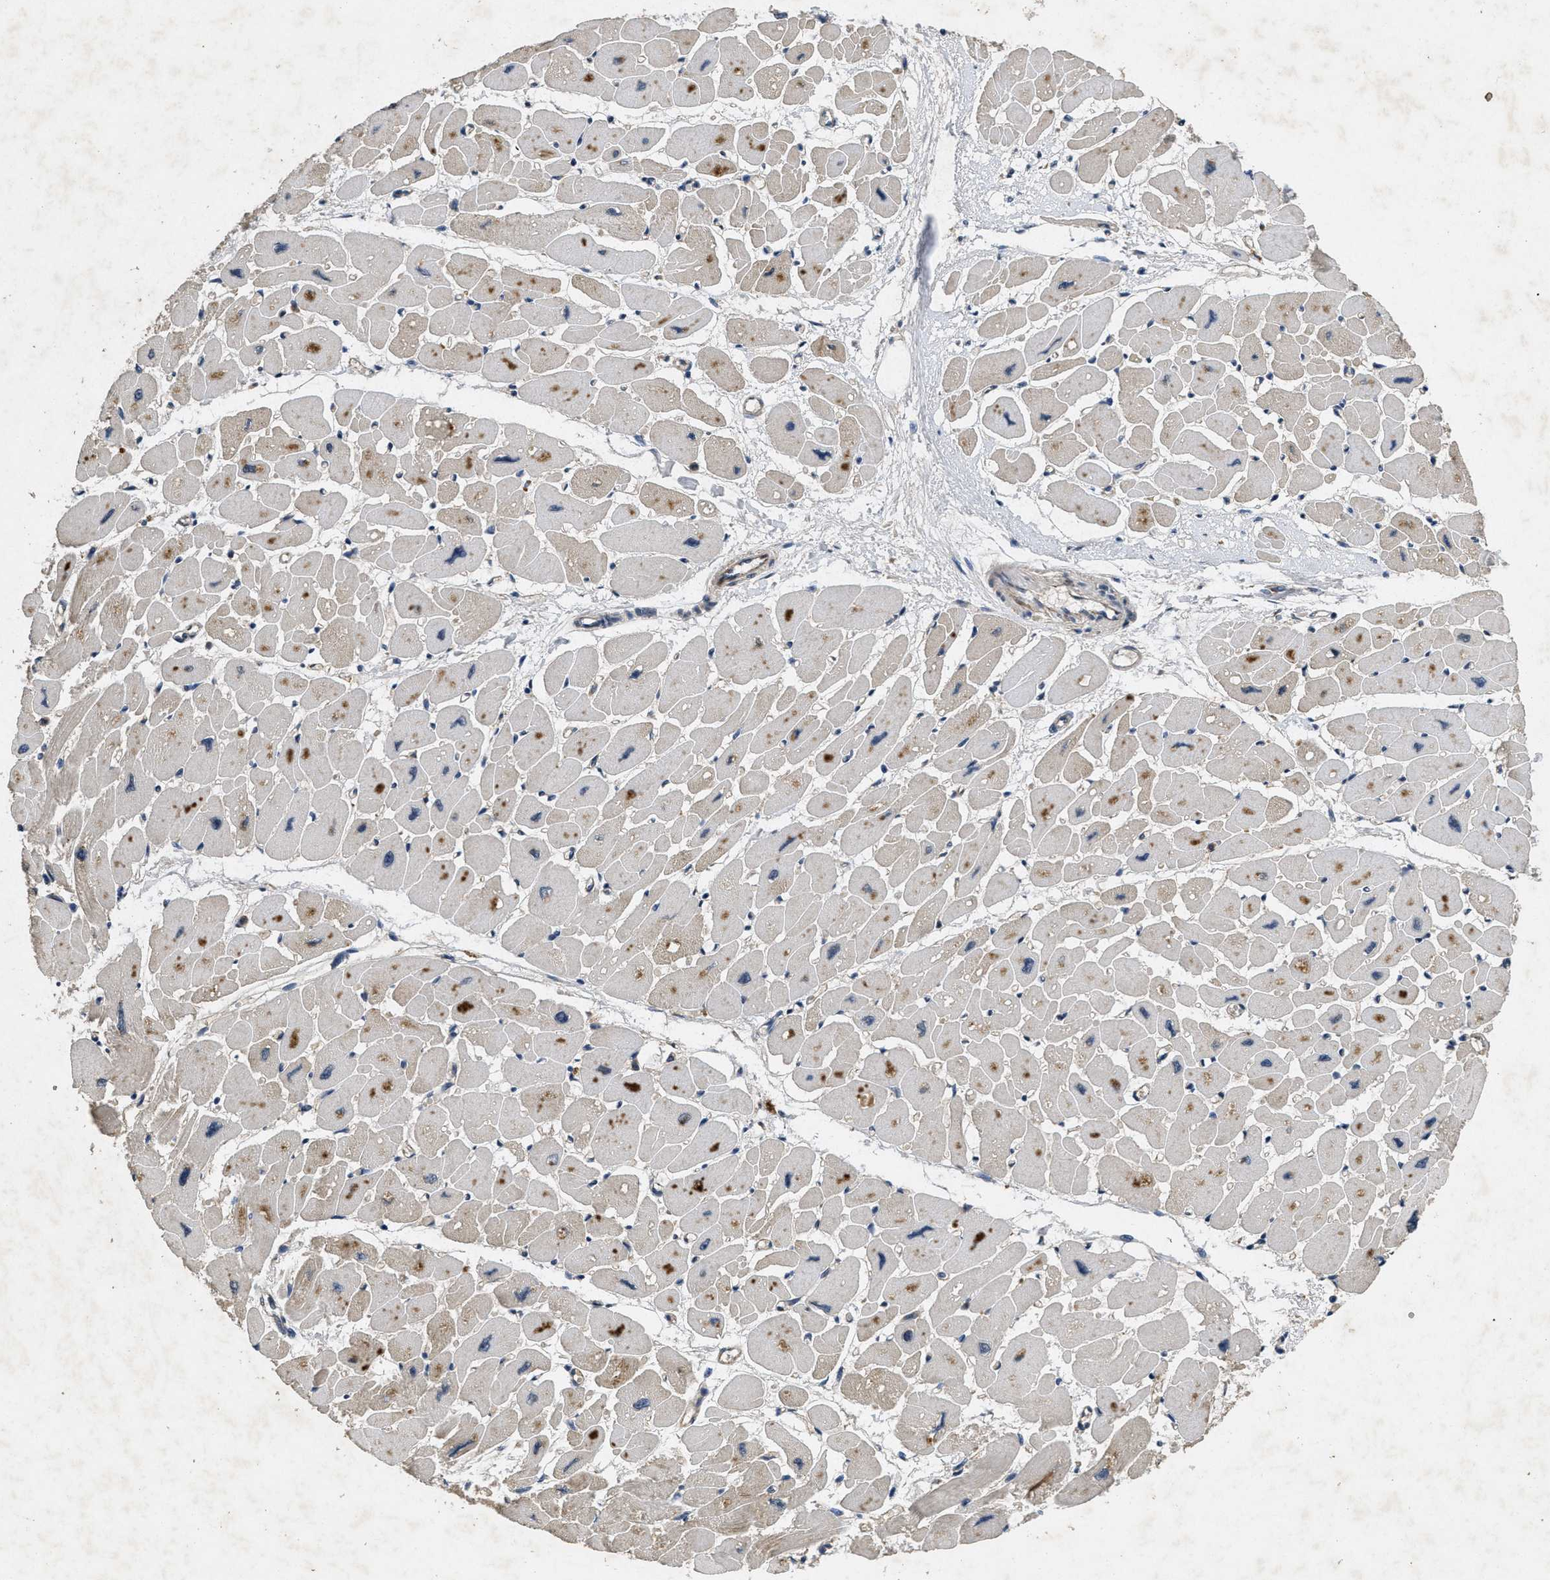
{"staining": {"intensity": "moderate", "quantity": "25%-75%", "location": "cytoplasmic/membranous,nuclear"}, "tissue": "heart muscle", "cell_type": "Cardiomyocytes", "image_type": "normal", "snomed": [{"axis": "morphology", "description": "Normal tissue, NOS"}, {"axis": "topography", "description": "Heart"}], "caption": "The image exhibits staining of benign heart muscle, revealing moderate cytoplasmic/membranous,nuclear protein staining (brown color) within cardiomyocytes.", "gene": "PAPOLG", "patient": {"sex": "female", "age": 54}}